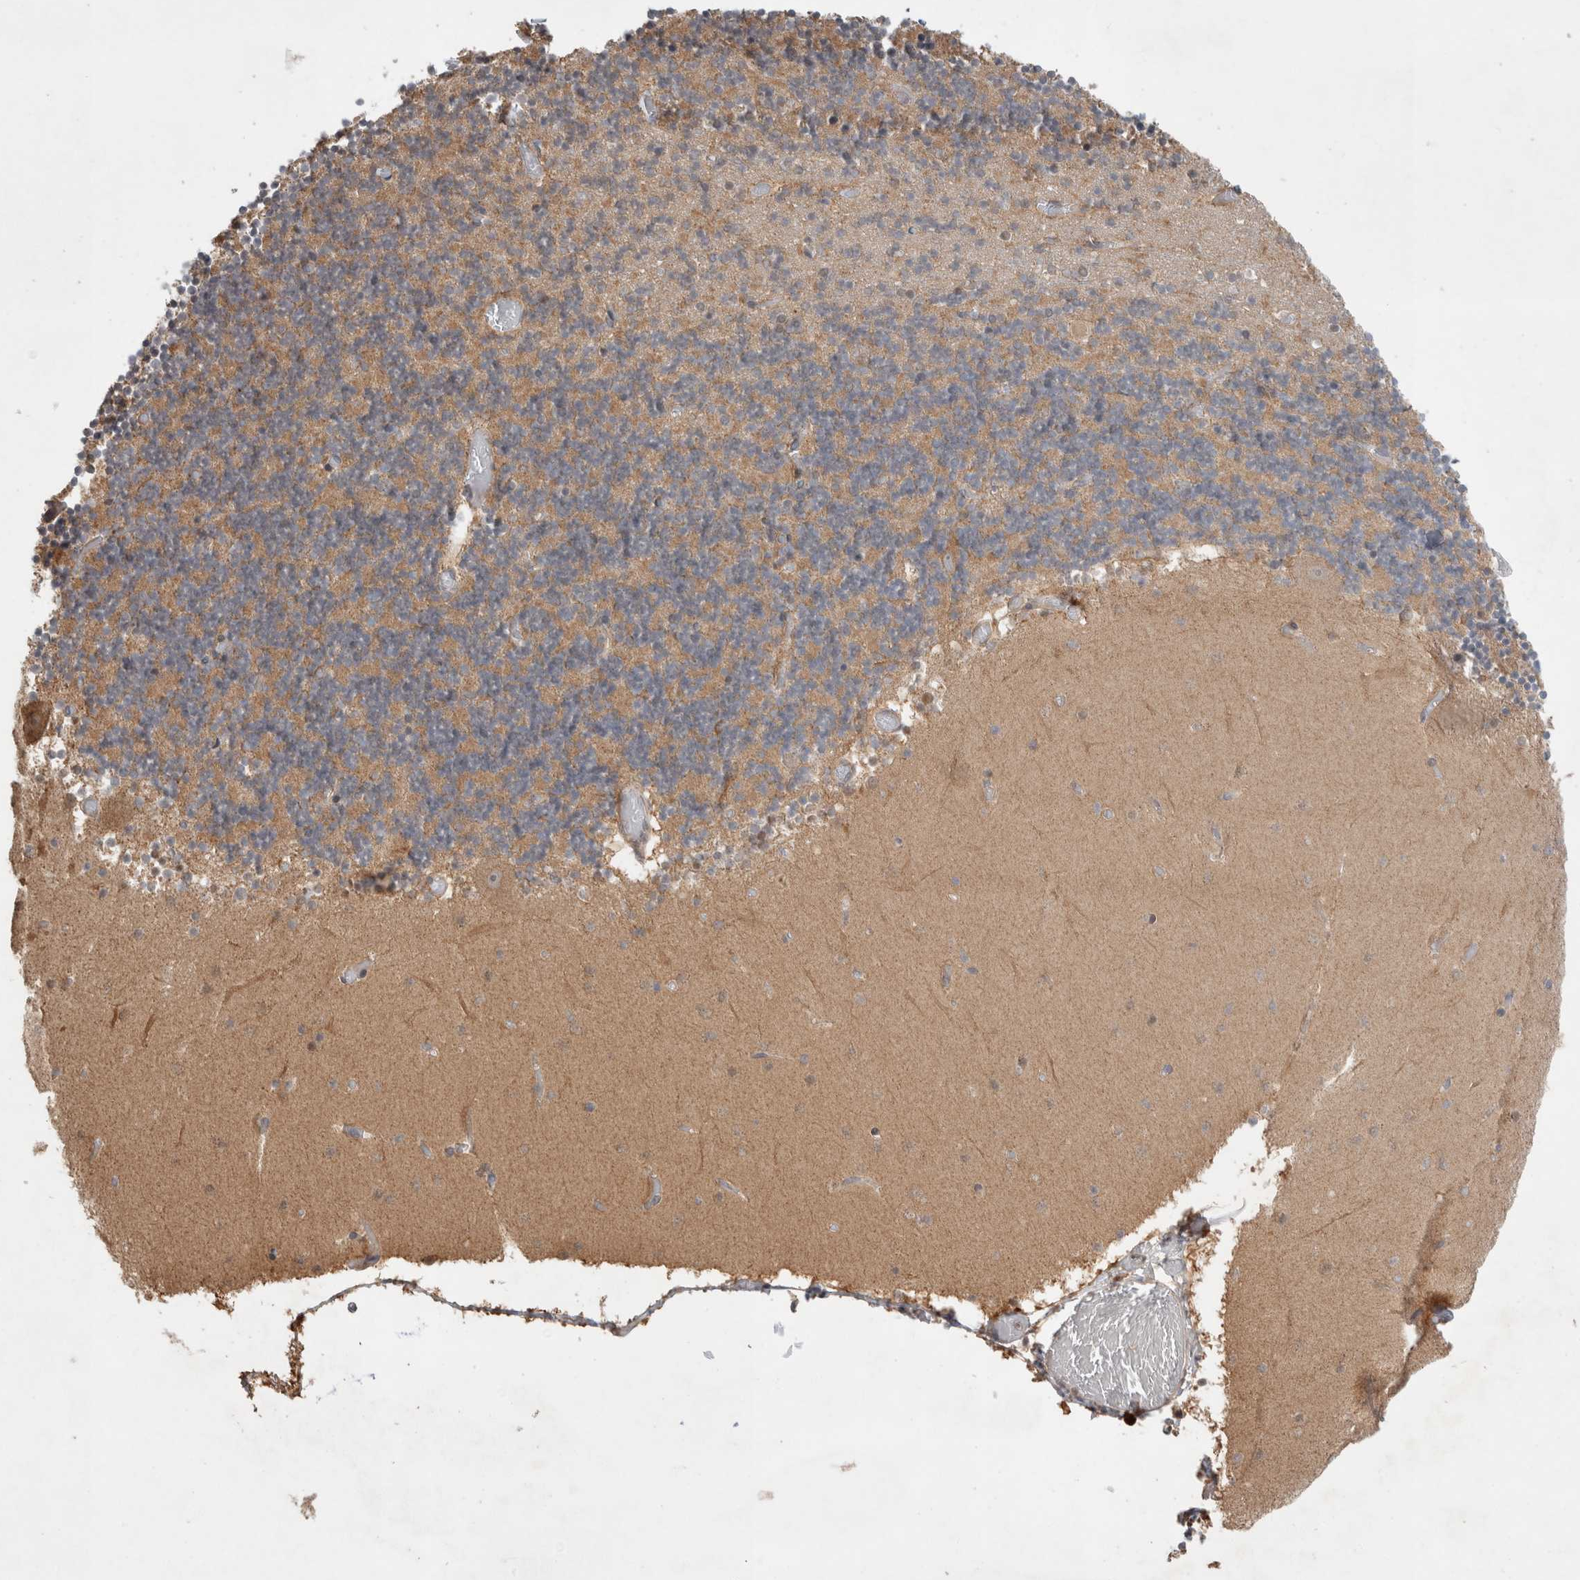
{"staining": {"intensity": "moderate", "quantity": ">75%", "location": "cytoplasmic/membranous"}, "tissue": "cerebellum", "cell_type": "Cells in granular layer", "image_type": "normal", "snomed": [{"axis": "morphology", "description": "Normal tissue, NOS"}, {"axis": "topography", "description": "Cerebellum"}], "caption": "Immunohistochemistry (IHC) histopathology image of unremarkable human cerebellum stained for a protein (brown), which shows medium levels of moderate cytoplasmic/membranous positivity in about >75% of cells in granular layer.", "gene": "SYDE2", "patient": {"sex": "female", "age": 28}}